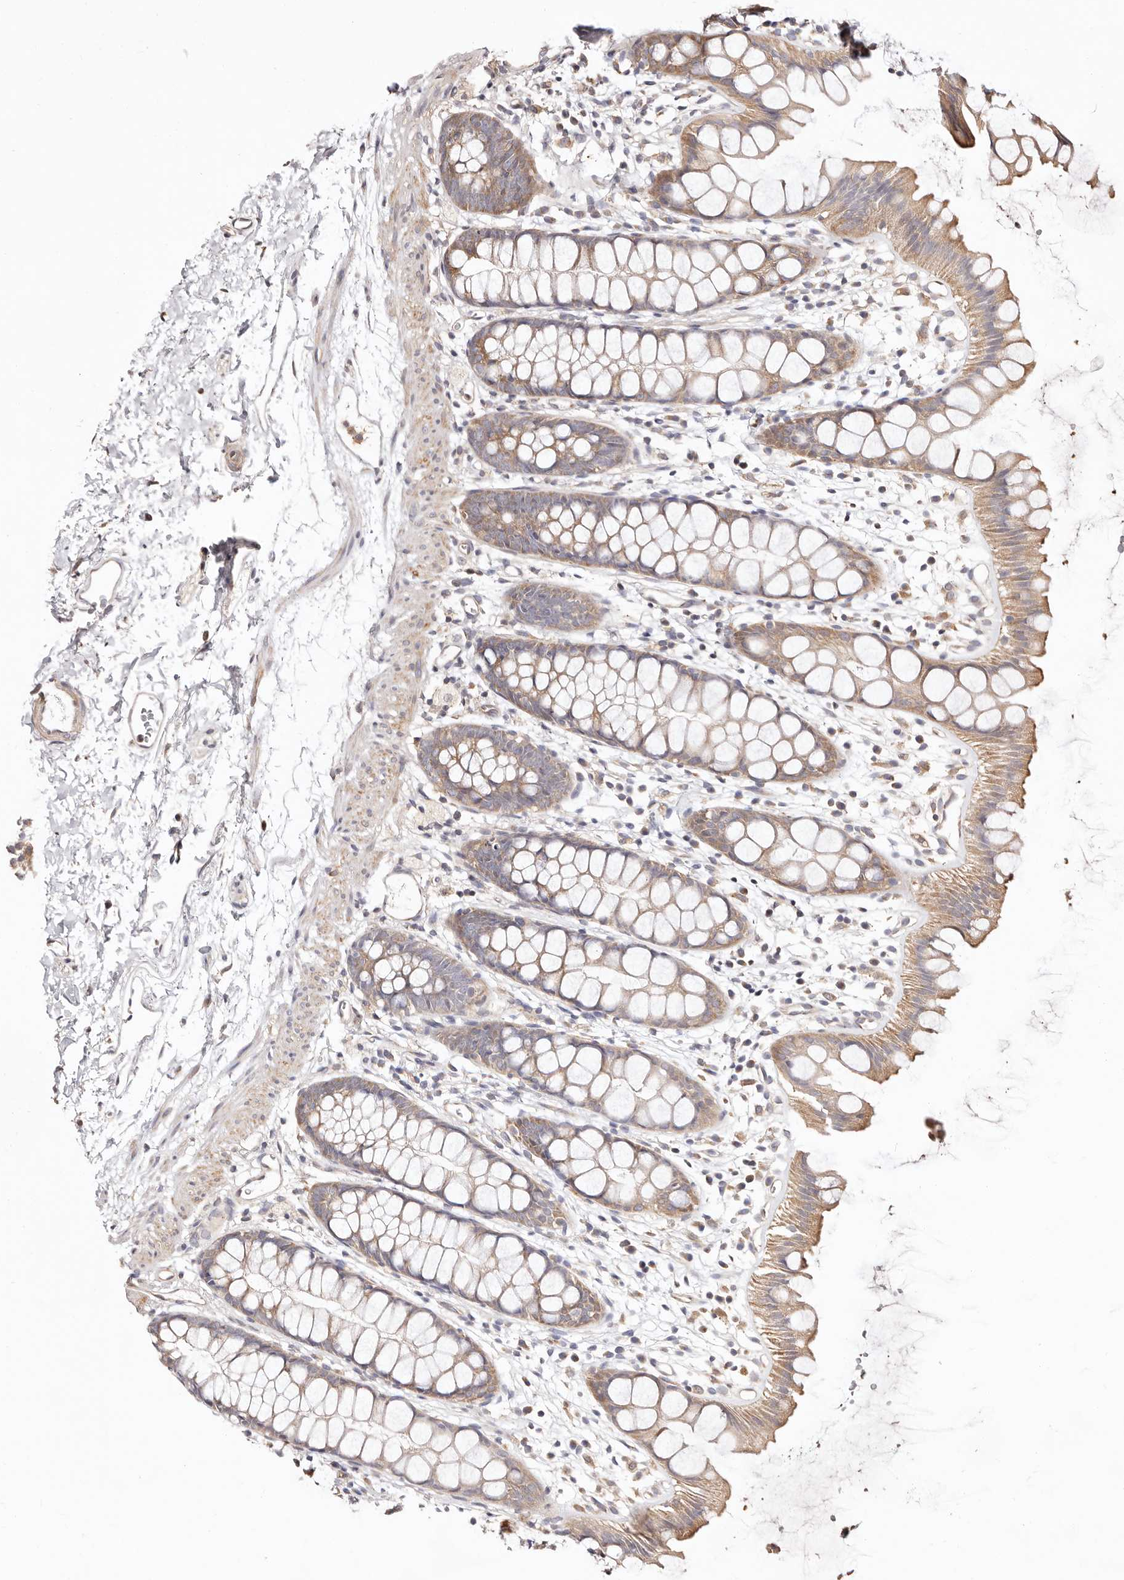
{"staining": {"intensity": "moderate", "quantity": ">75%", "location": "cytoplasmic/membranous"}, "tissue": "rectum", "cell_type": "Glandular cells", "image_type": "normal", "snomed": [{"axis": "morphology", "description": "Normal tissue, NOS"}, {"axis": "topography", "description": "Rectum"}], "caption": "Immunohistochemistry (IHC) micrograph of unremarkable rectum: human rectum stained using immunohistochemistry (IHC) shows medium levels of moderate protein expression localized specifically in the cytoplasmic/membranous of glandular cells, appearing as a cytoplasmic/membranous brown color.", "gene": "MAPK1", "patient": {"sex": "female", "age": 65}}